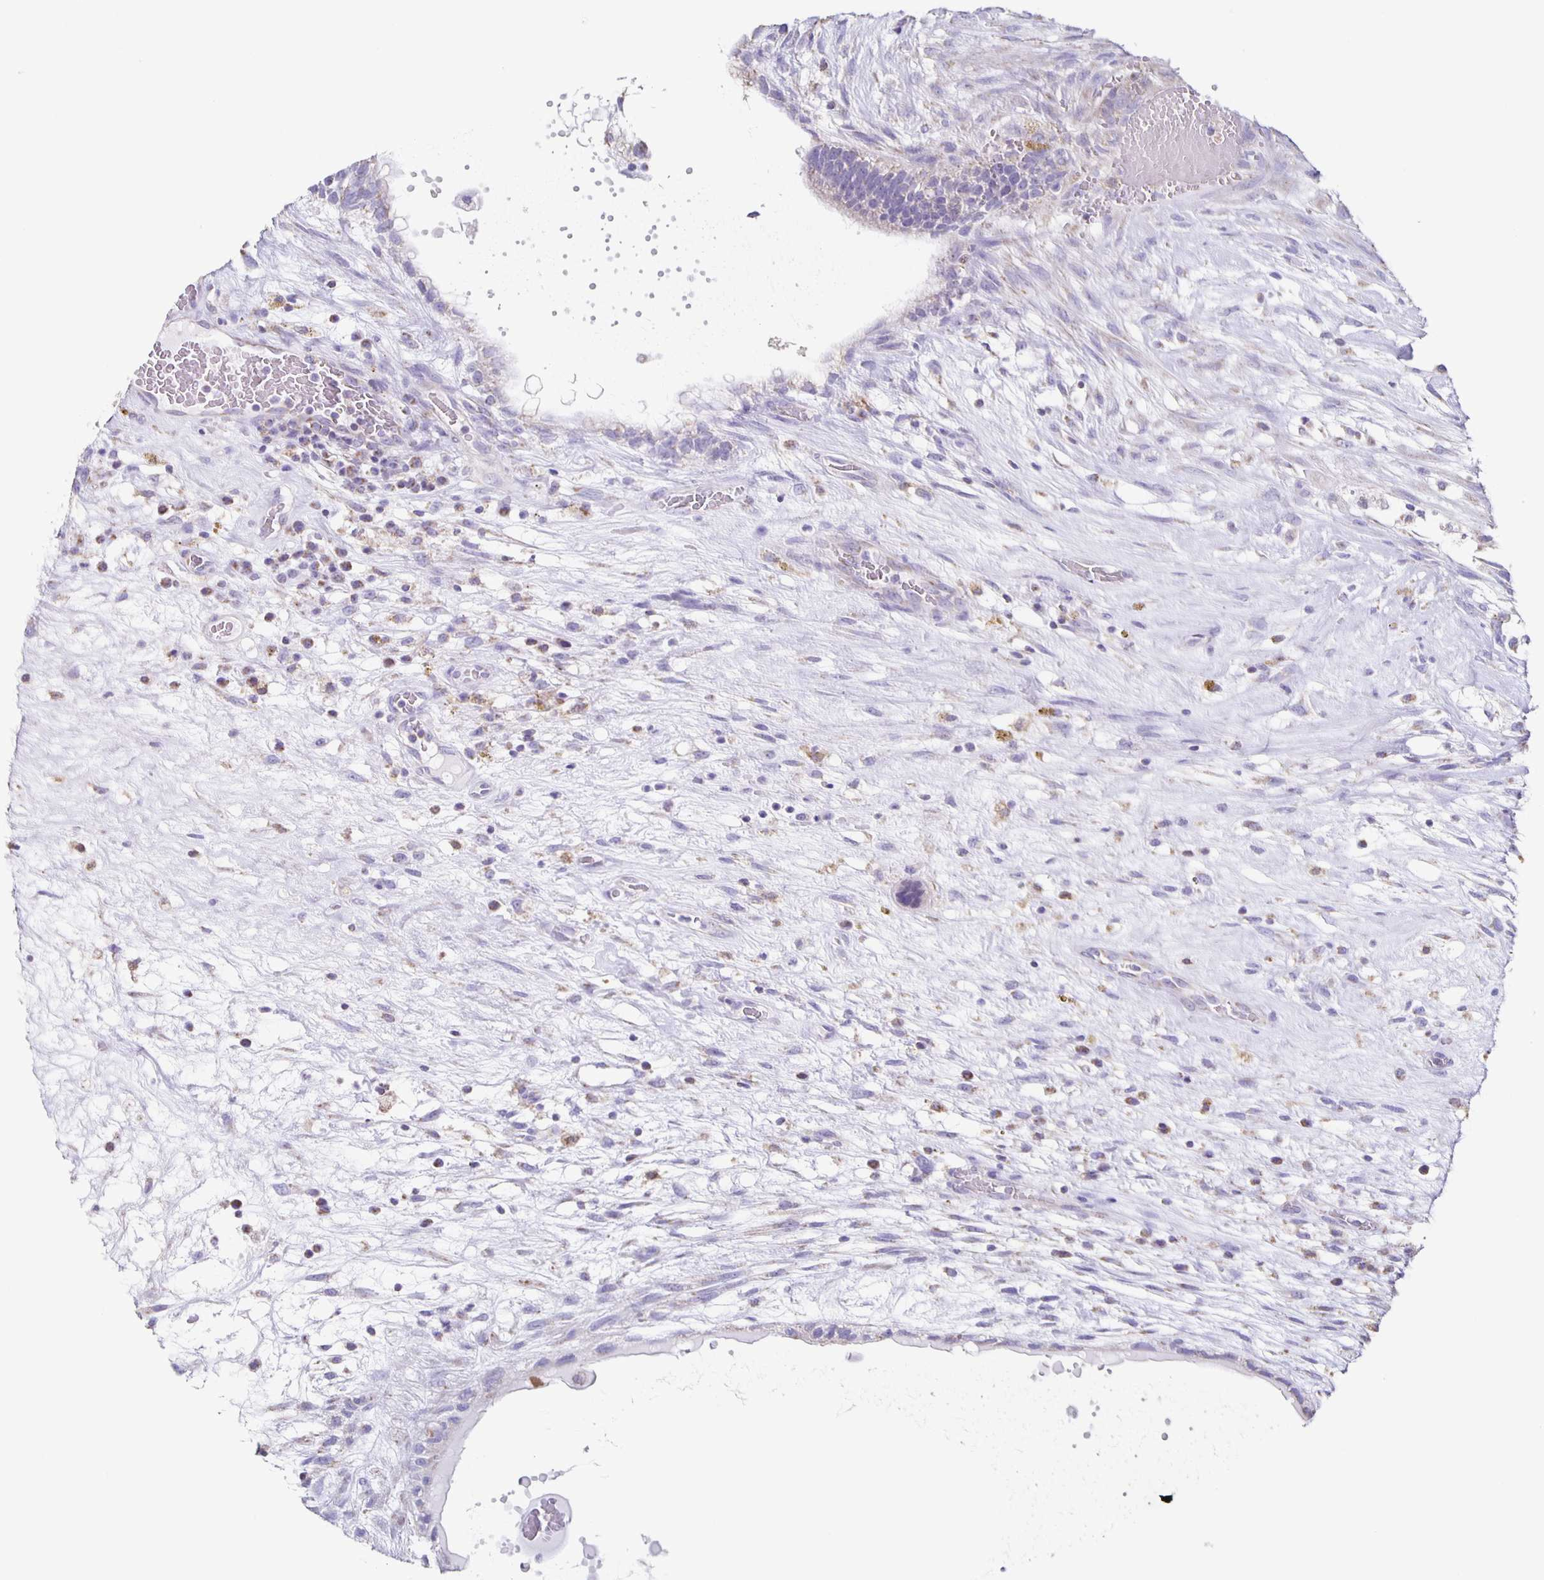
{"staining": {"intensity": "negative", "quantity": "none", "location": "none"}, "tissue": "testis cancer", "cell_type": "Tumor cells", "image_type": "cancer", "snomed": [{"axis": "morphology", "description": "Normal tissue, NOS"}, {"axis": "morphology", "description": "Carcinoma, Embryonal, NOS"}, {"axis": "topography", "description": "Testis"}], "caption": "Tumor cells are negative for protein expression in human testis cancer (embryonal carcinoma).", "gene": "TPPP", "patient": {"sex": "male", "age": 32}}